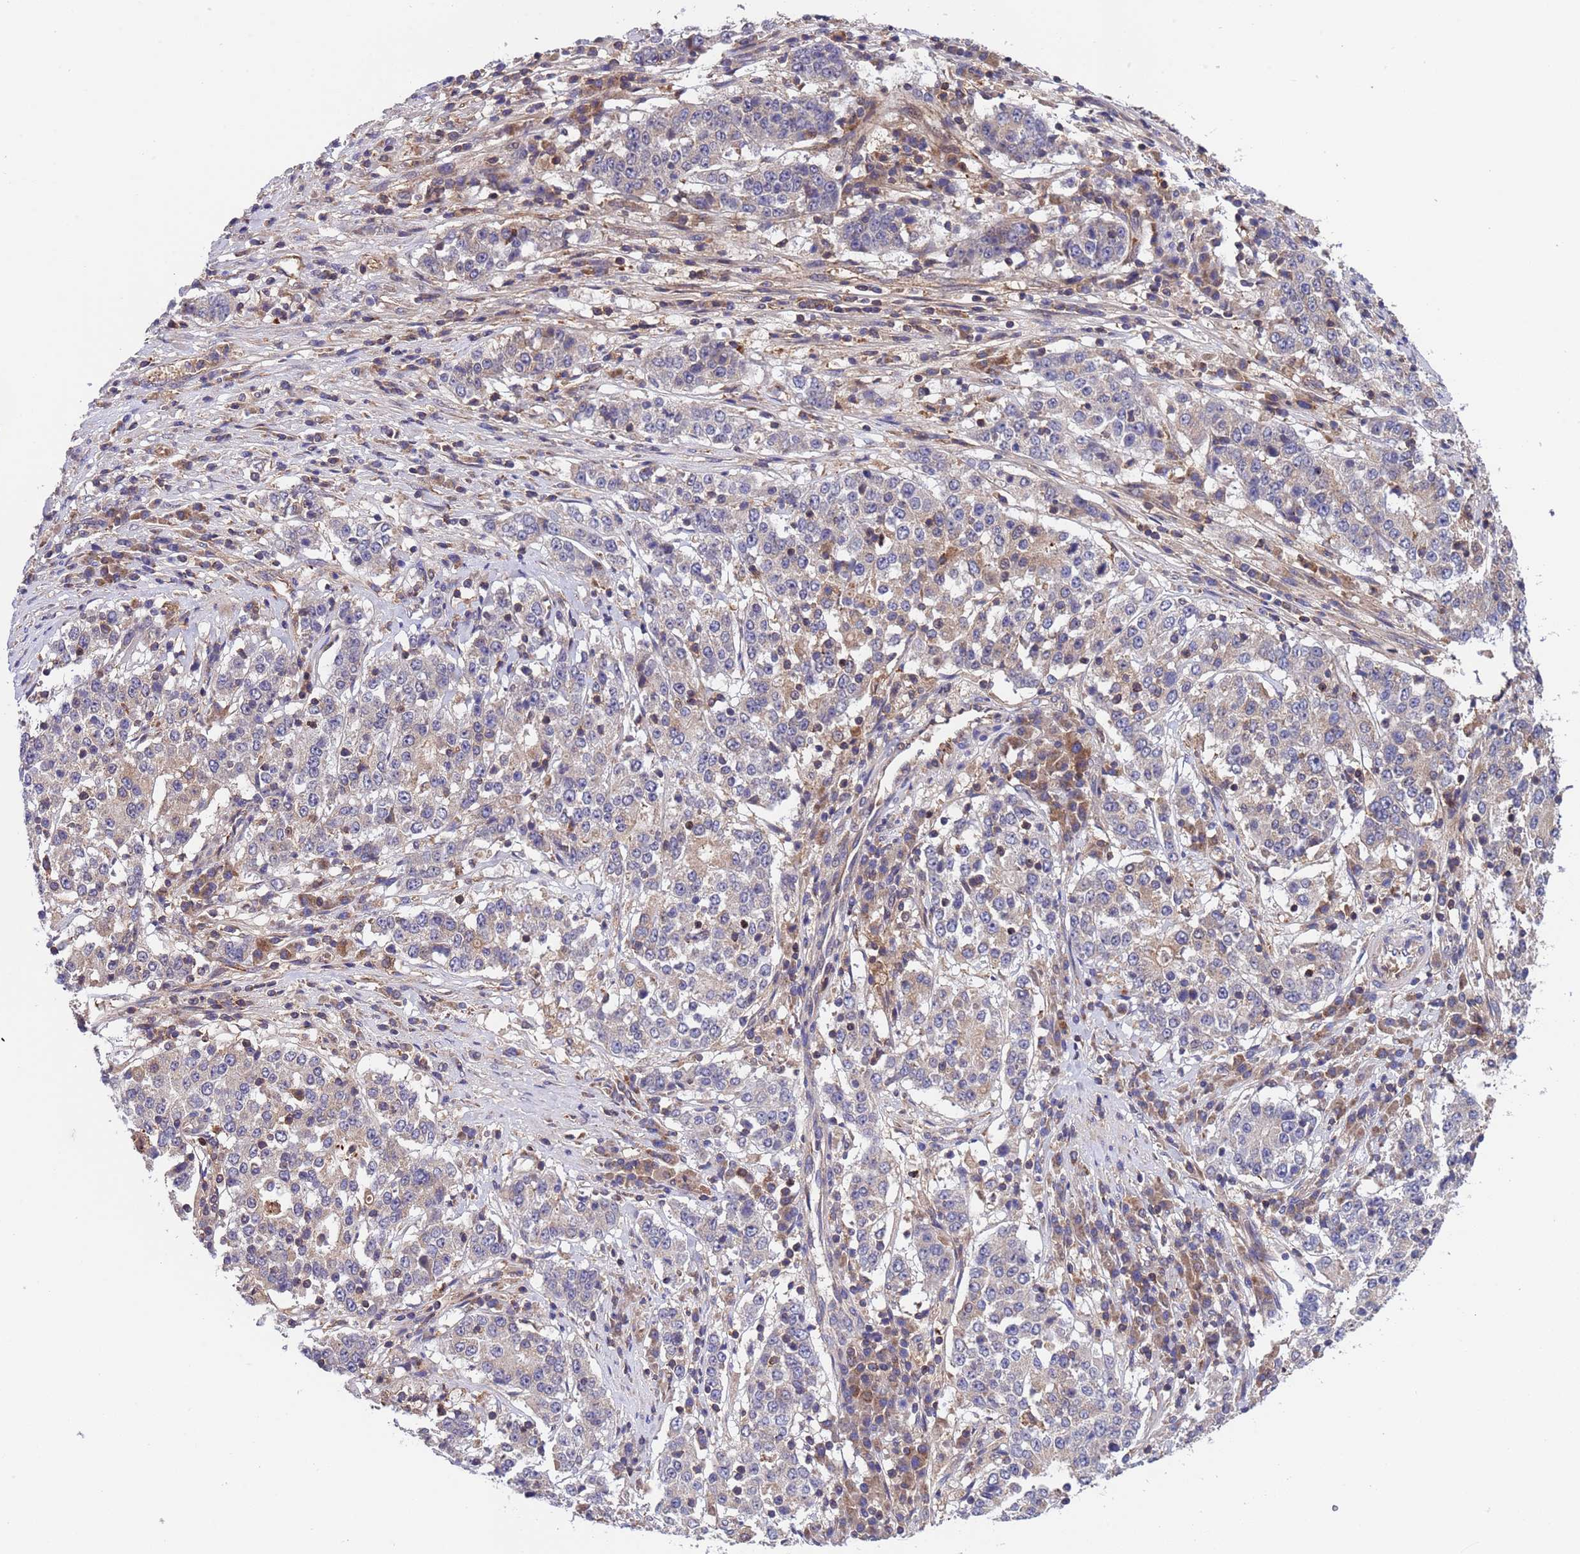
{"staining": {"intensity": "negative", "quantity": "none", "location": "none"}, "tissue": "stomach cancer", "cell_type": "Tumor cells", "image_type": "cancer", "snomed": [{"axis": "morphology", "description": "Adenocarcinoma, NOS"}, {"axis": "topography", "description": "Stomach"}], "caption": "This image is of stomach cancer (adenocarcinoma) stained with immunohistochemistry to label a protein in brown with the nuclei are counter-stained blue. There is no staining in tumor cells.", "gene": "PARP16", "patient": {"sex": "male", "age": 59}}